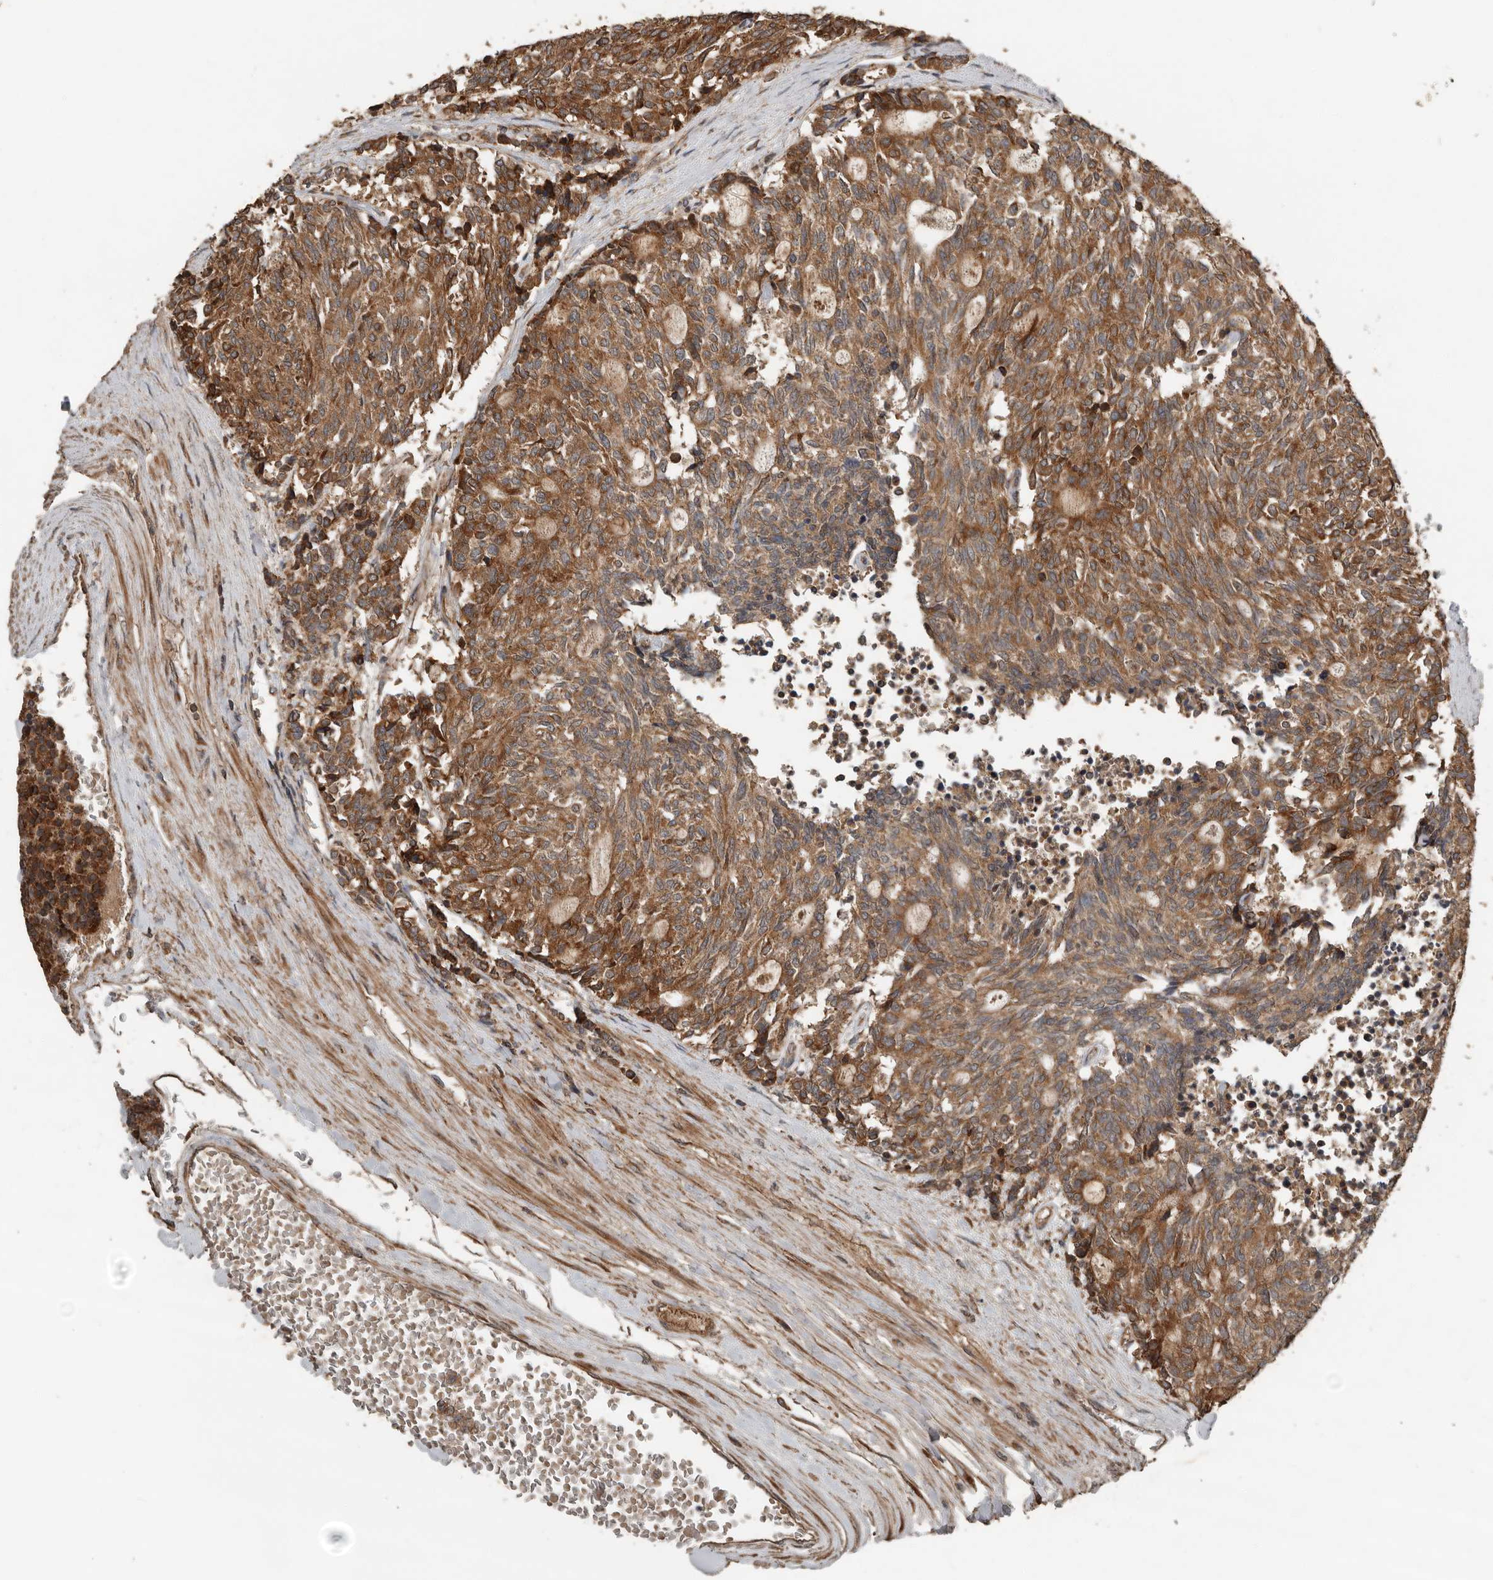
{"staining": {"intensity": "strong", "quantity": ">75%", "location": "cytoplasmic/membranous"}, "tissue": "carcinoid", "cell_type": "Tumor cells", "image_type": "cancer", "snomed": [{"axis": "morphology", "description": "Carcinoid, malignant, NOS"}, {"axis": "topography", "description": "Pancreas"}], "caption": "The histopathology image displays immunohistochemical staining of carcinoid. There is strong cytoplasmic/membranous expression is seen in about >75% of tumor cells.", "gene": "RNF207", "patient": {"sex": "female", "age": 54}}